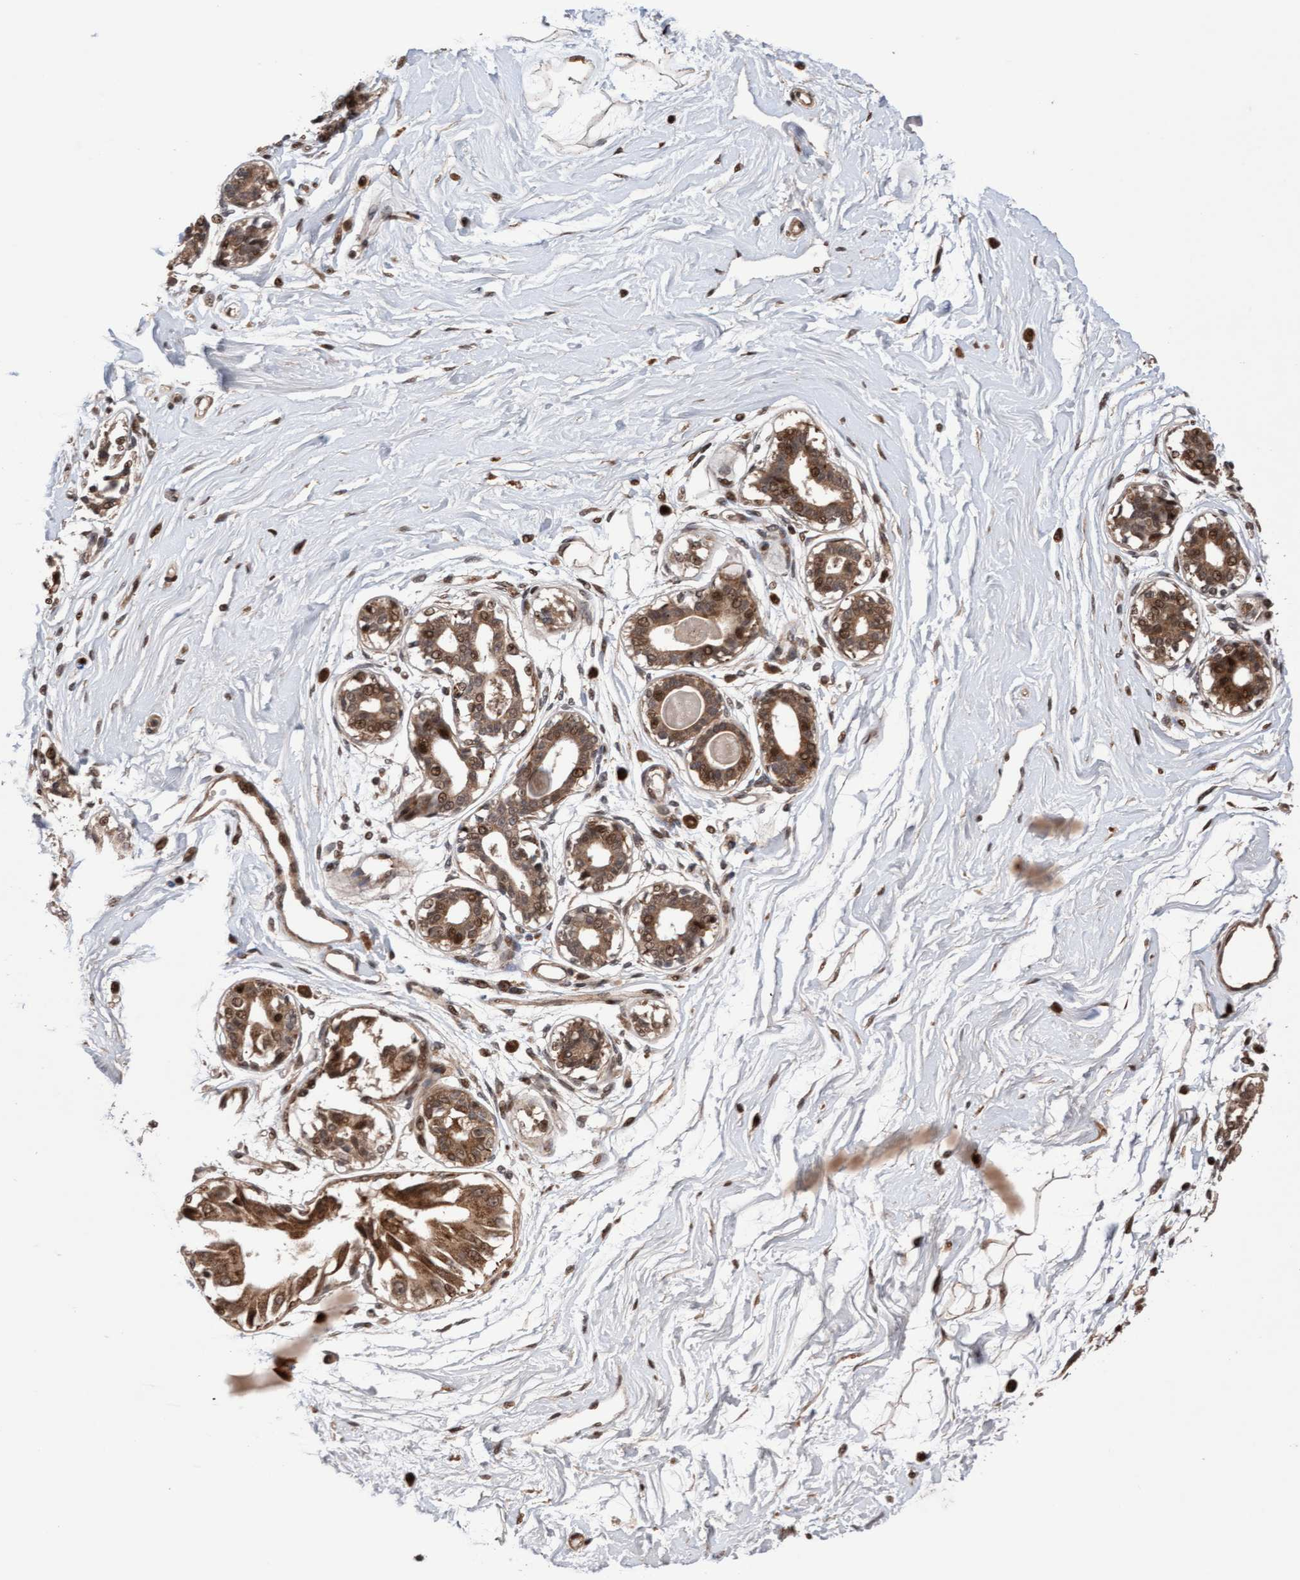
{"staining": {"intensity": "weak", "quantity": ">75%", "location": "cytoplasmic/membranous"}, "tissue": "breast", "cell_type": "Adipocytes", "image_type": "normal", "snomed": [{"axis": "morphology", "description": "Normal tissue, NOS"}, {"axis": "topography", "description": "Breast"}], "caption": "Immunohistochemical staining of normal human breast shows >75% levels of weak cytoplasmic/membranous protein expression in approximately >75% of adipocytes. (brown staining indicates protein expression, while blue staining denotes nuclei).", "gene": "PECR", "patient": {"sex": "female", "age": 45}}